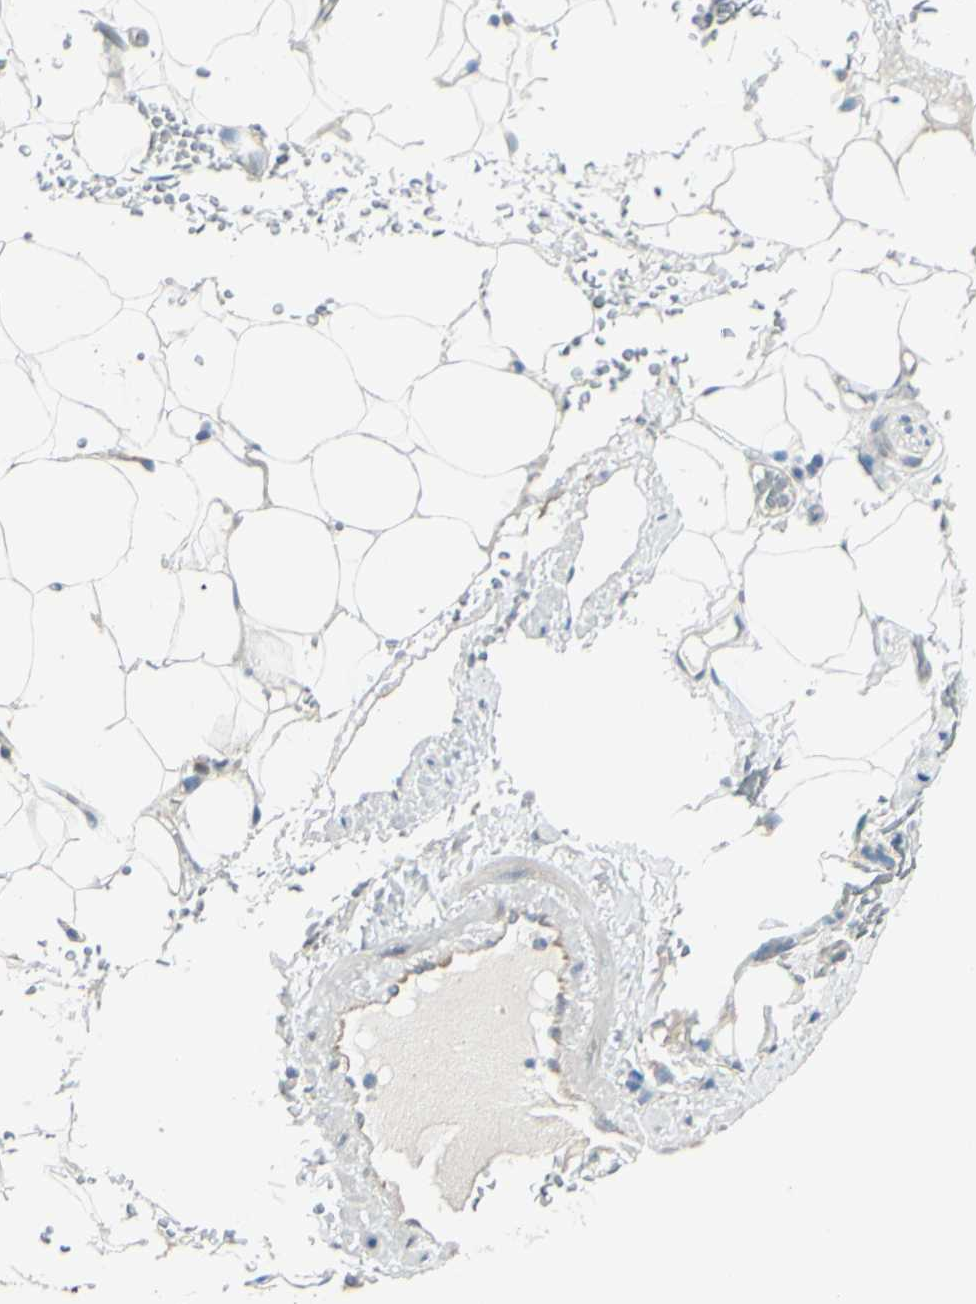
{"staining": {"intensity": "negative", "quantity": "none", "location": "none"}, "tissue": "adipose tissue", "cell_type": "Adipocytes", "image_type": "normal", "snomed": [{"axis": "morphology", "description": "Normal tissue, NOS"}, {"axis": "topography", "description": "Peripheral nerve tissue"}], "caption": "Immunohistochemistry (IHC) image of normal adipose tissue stained for a protein (brown), which displays no expression in adipocytes. Brightfield microscopy of IHC stained with DAB (brown) and hematoxylin (blue), captured at high magnification.", "gene": "SELENOS", "patient": {"sex": "male", "age": 70}}